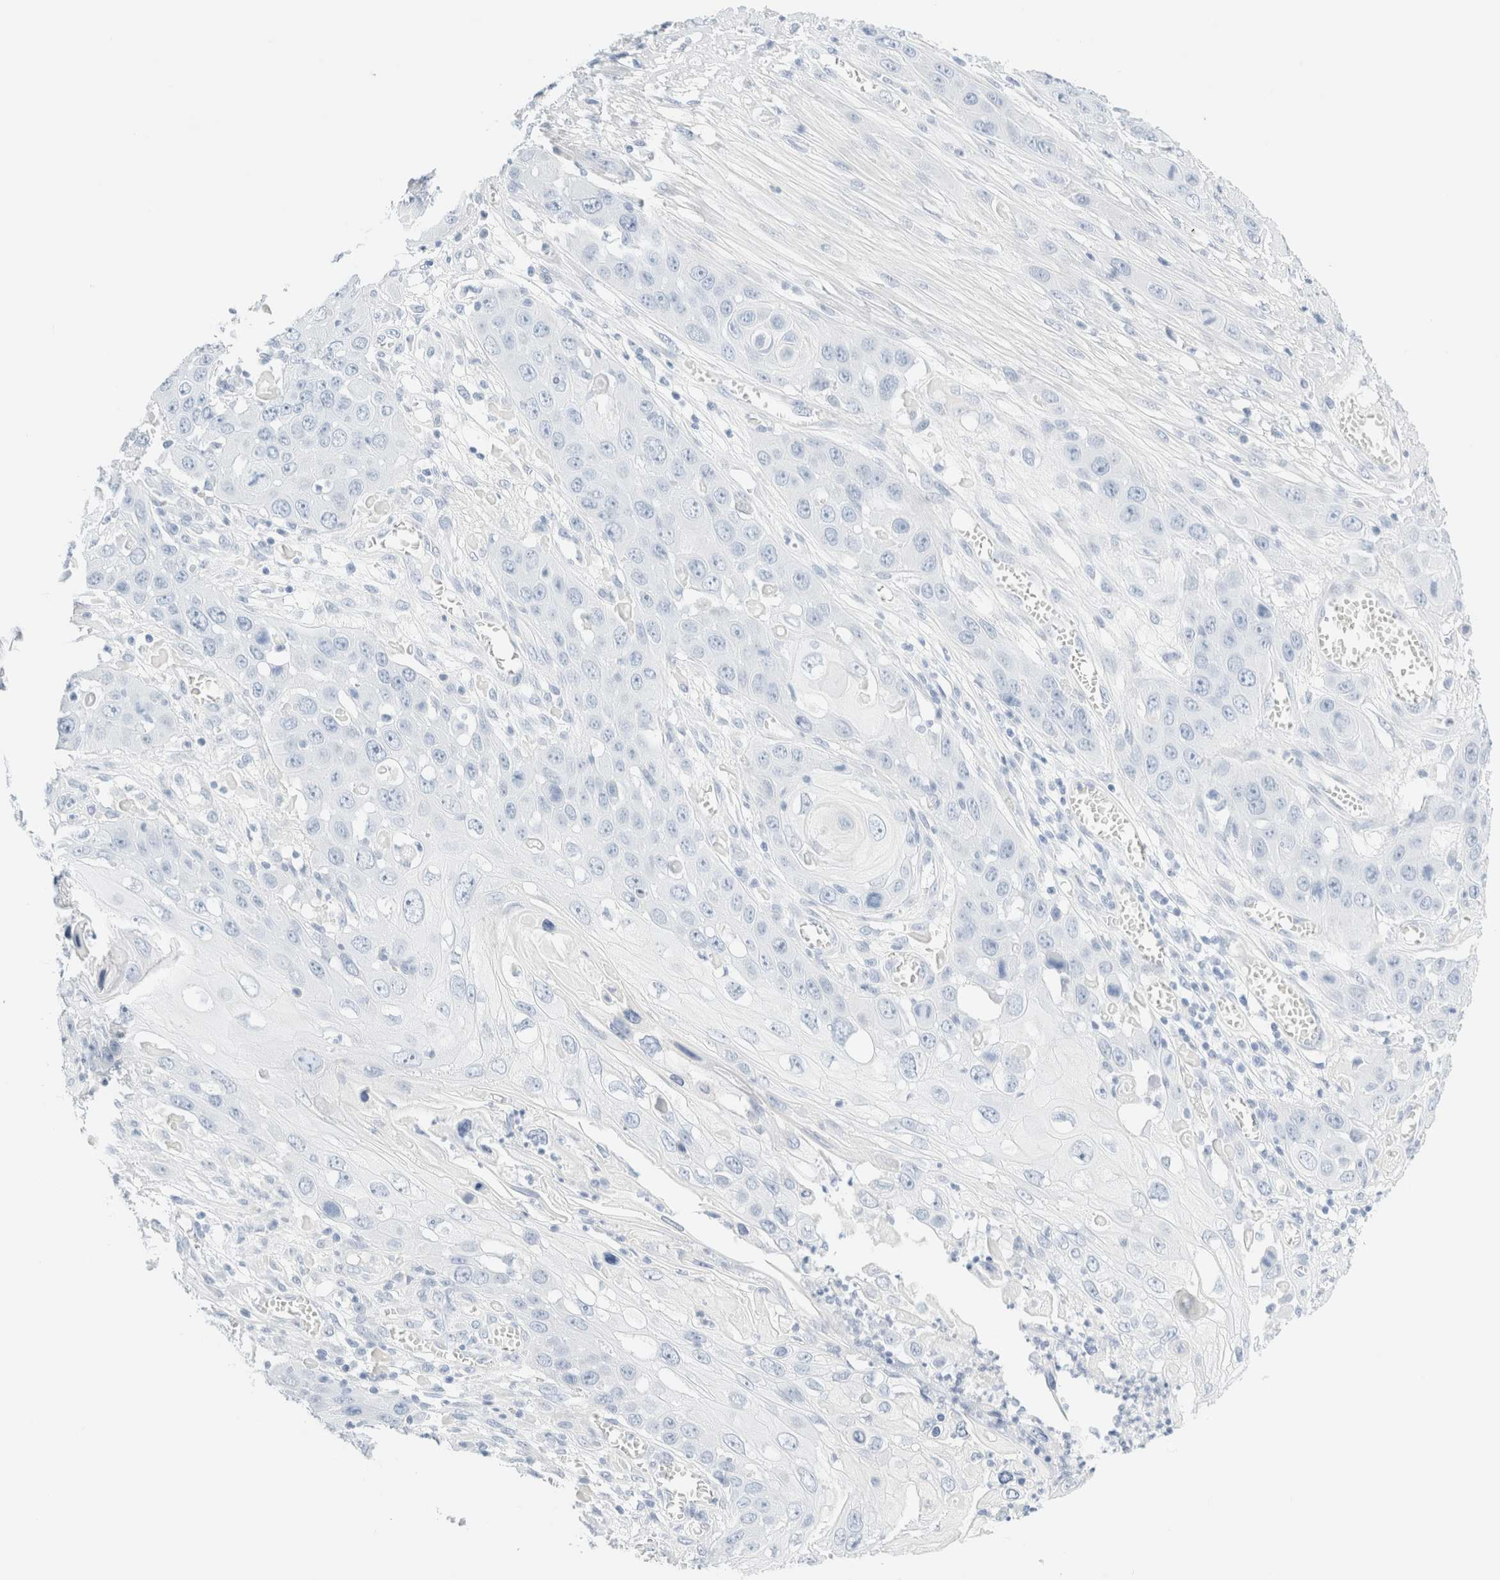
{"staining": {"intensity": "negative", "quantity": "none", "location": "none"}, "tissue": "skin cancer", "cell_type": "Tumor cells", "image_type": "cancer", "snomed": [{"axis": "morphology", "description": "Squamous cell carcinoma, NOS"}, {"axis": "topography", "description": "Skin"}], "caption": "DAB (3,3'-diaminobenzidine) immunohistochemical staining of human skin squamous cell carcinoma exhibits no significant positivity in tumor cells. (Brightfield microscopy of DAB IHC at high magnification).", "gene": "DPYS", "patient": {"sex": "male", "age": 55}}